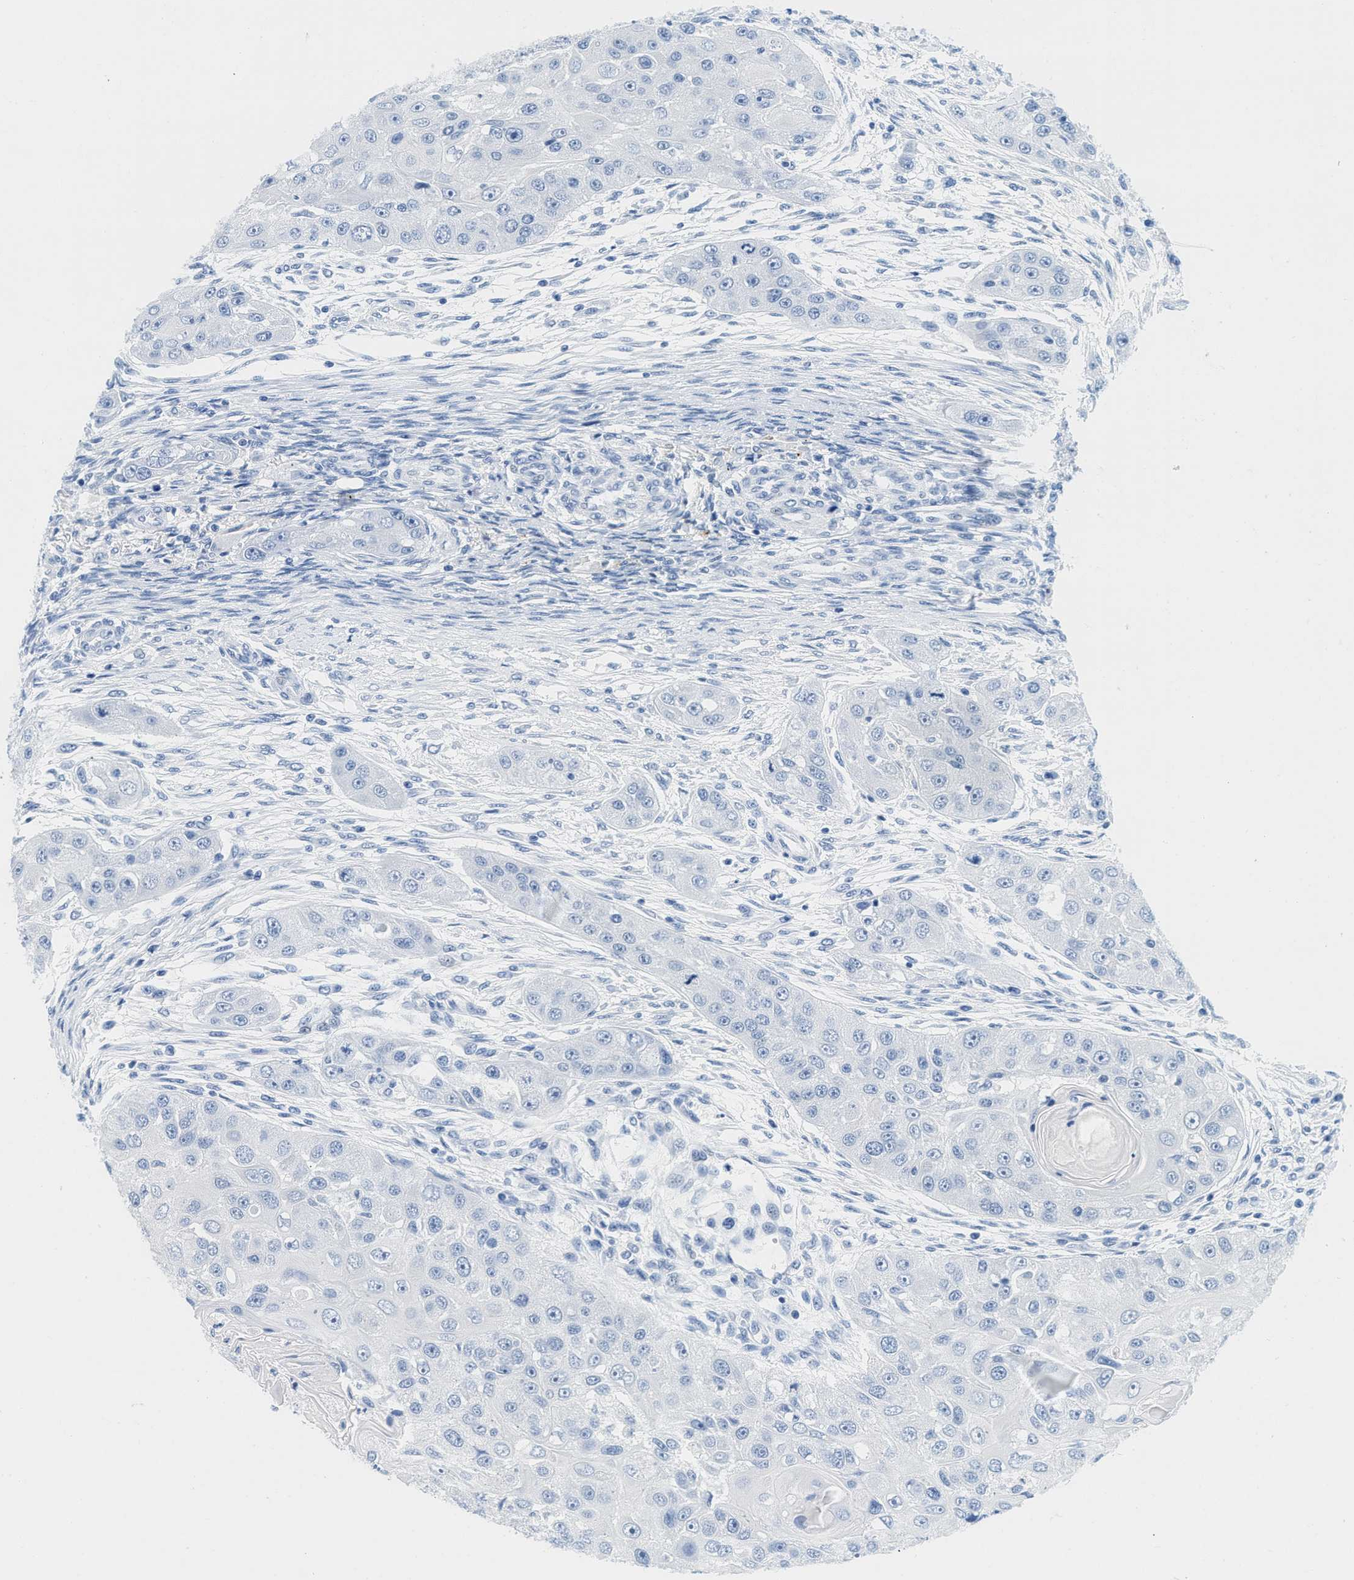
{"staining": {"intensity": "negative", "quantity": "none", "location": "none"}, "tissue": "head and neck cancer", "cell_type": "Tumor cells", "image_type": "cancer", "snomed": [{"axis": "morphology", "description": "Normal tissue, NOS"}, {"axis": "morphology", "description": "Squamous cell carcinoma, NOS"}, {"axis": "topography", "description": "Skeletal muscle"}, {"axis": "topography", "description": "Head-Neck"}], "caption": "Human head and neck squamous cell carcinoma stained for a protein using immunohistochemistry shows no staining in tumor cells.", "gene": "GSN", "patient": {"sex": "male", "age": 51}}